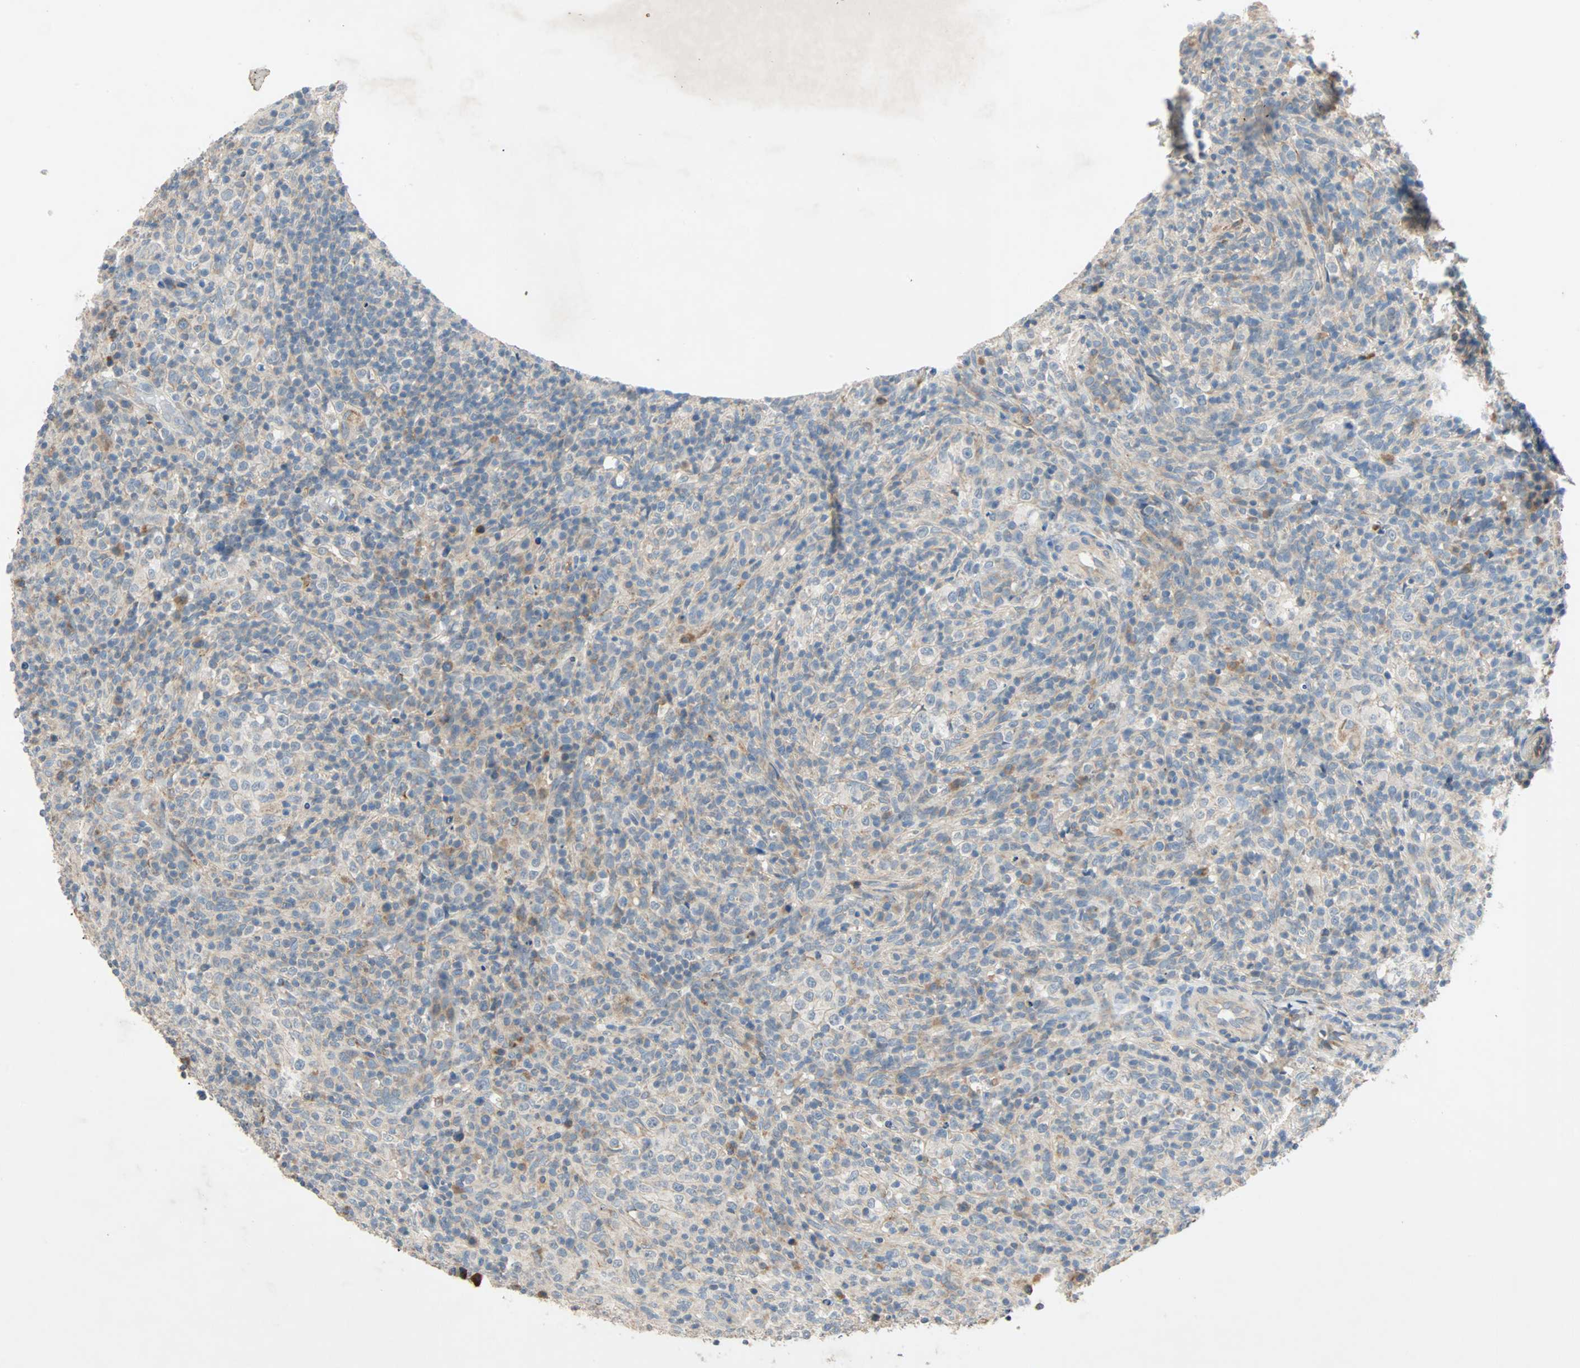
{"staining": {"intensity": "moderate", "quantity": "25%-75%", "location": "cytoplasmic/membranous"}, "tissue": "lymphoma", "cell_type": "Tumor cells", "image_type": "cancer", "snomed": [{"axis": "morphology", "description": "Malignant lymphoma, non-Hodgkin's type, High grade"}, {"axis": "topography", "description": "Lymph node"}], "caption": "Moderate cytoplasmic/membranous positivity for a protein is identified in about 25%-75% of tumor cells of high-grade malignant lymphoma, non-Hodgkin's type using IHC.", "gene": "XYLT1", "patient": {"sex": "female", "age": 76}}